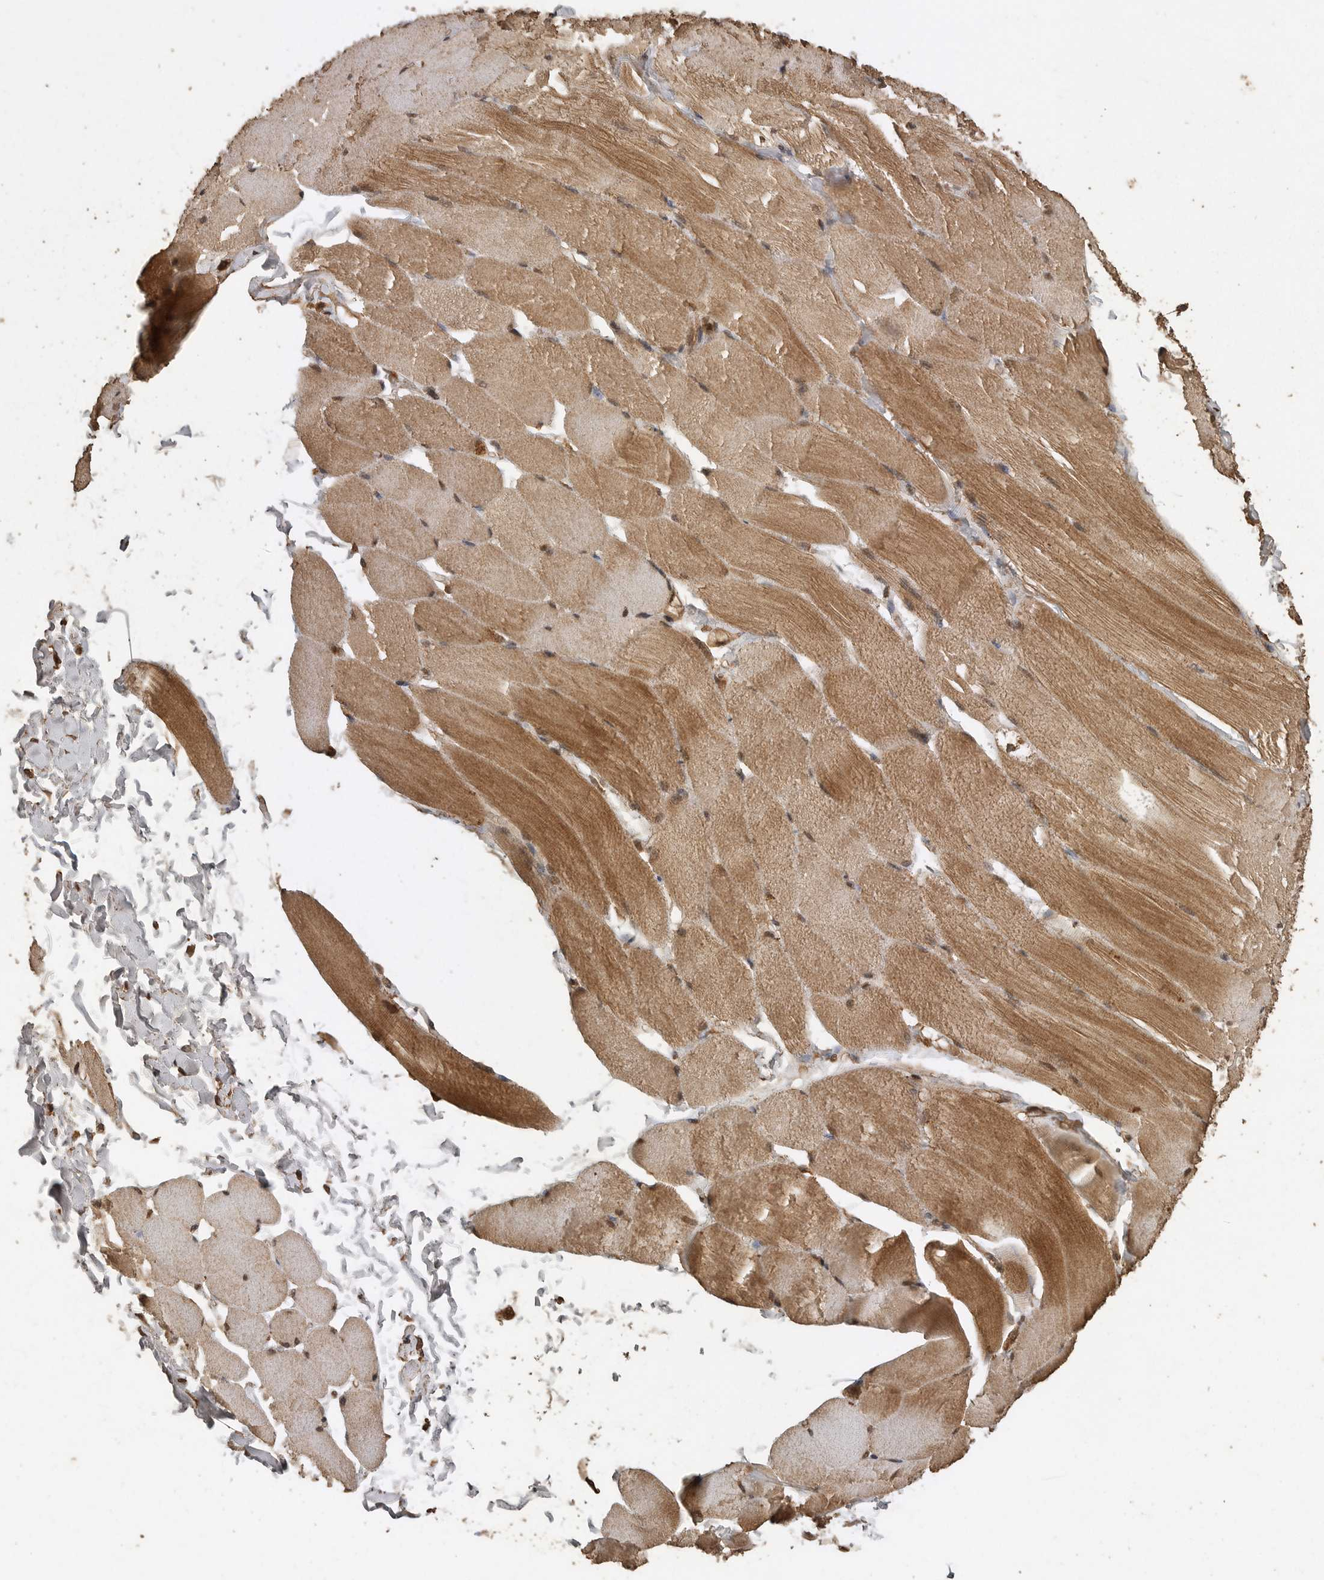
{"staining": {"intensity": "moderate", "quantity": ">75%", "location": "cytoplasmic/membranous"}, "tissue": "skeletal muscle", "cell_type": "Myocytes", "image_type": "normal", "snomed": [{"axis": "morphology", "description": "Normal tissue, NOS"}, {"axis": "topography", "description": "Skin"}, {"axis": "topography", "description": "Skeletal muscle"}], "caption": "The image shows immunohistochemical staining of unremarkable skeletal muscle. There is moderate cytoplasmic/membranous expression is identified in approximately >75% of myocytes.", "gene": "PINK1", "patient": {"sex": "male", "age": 83}}